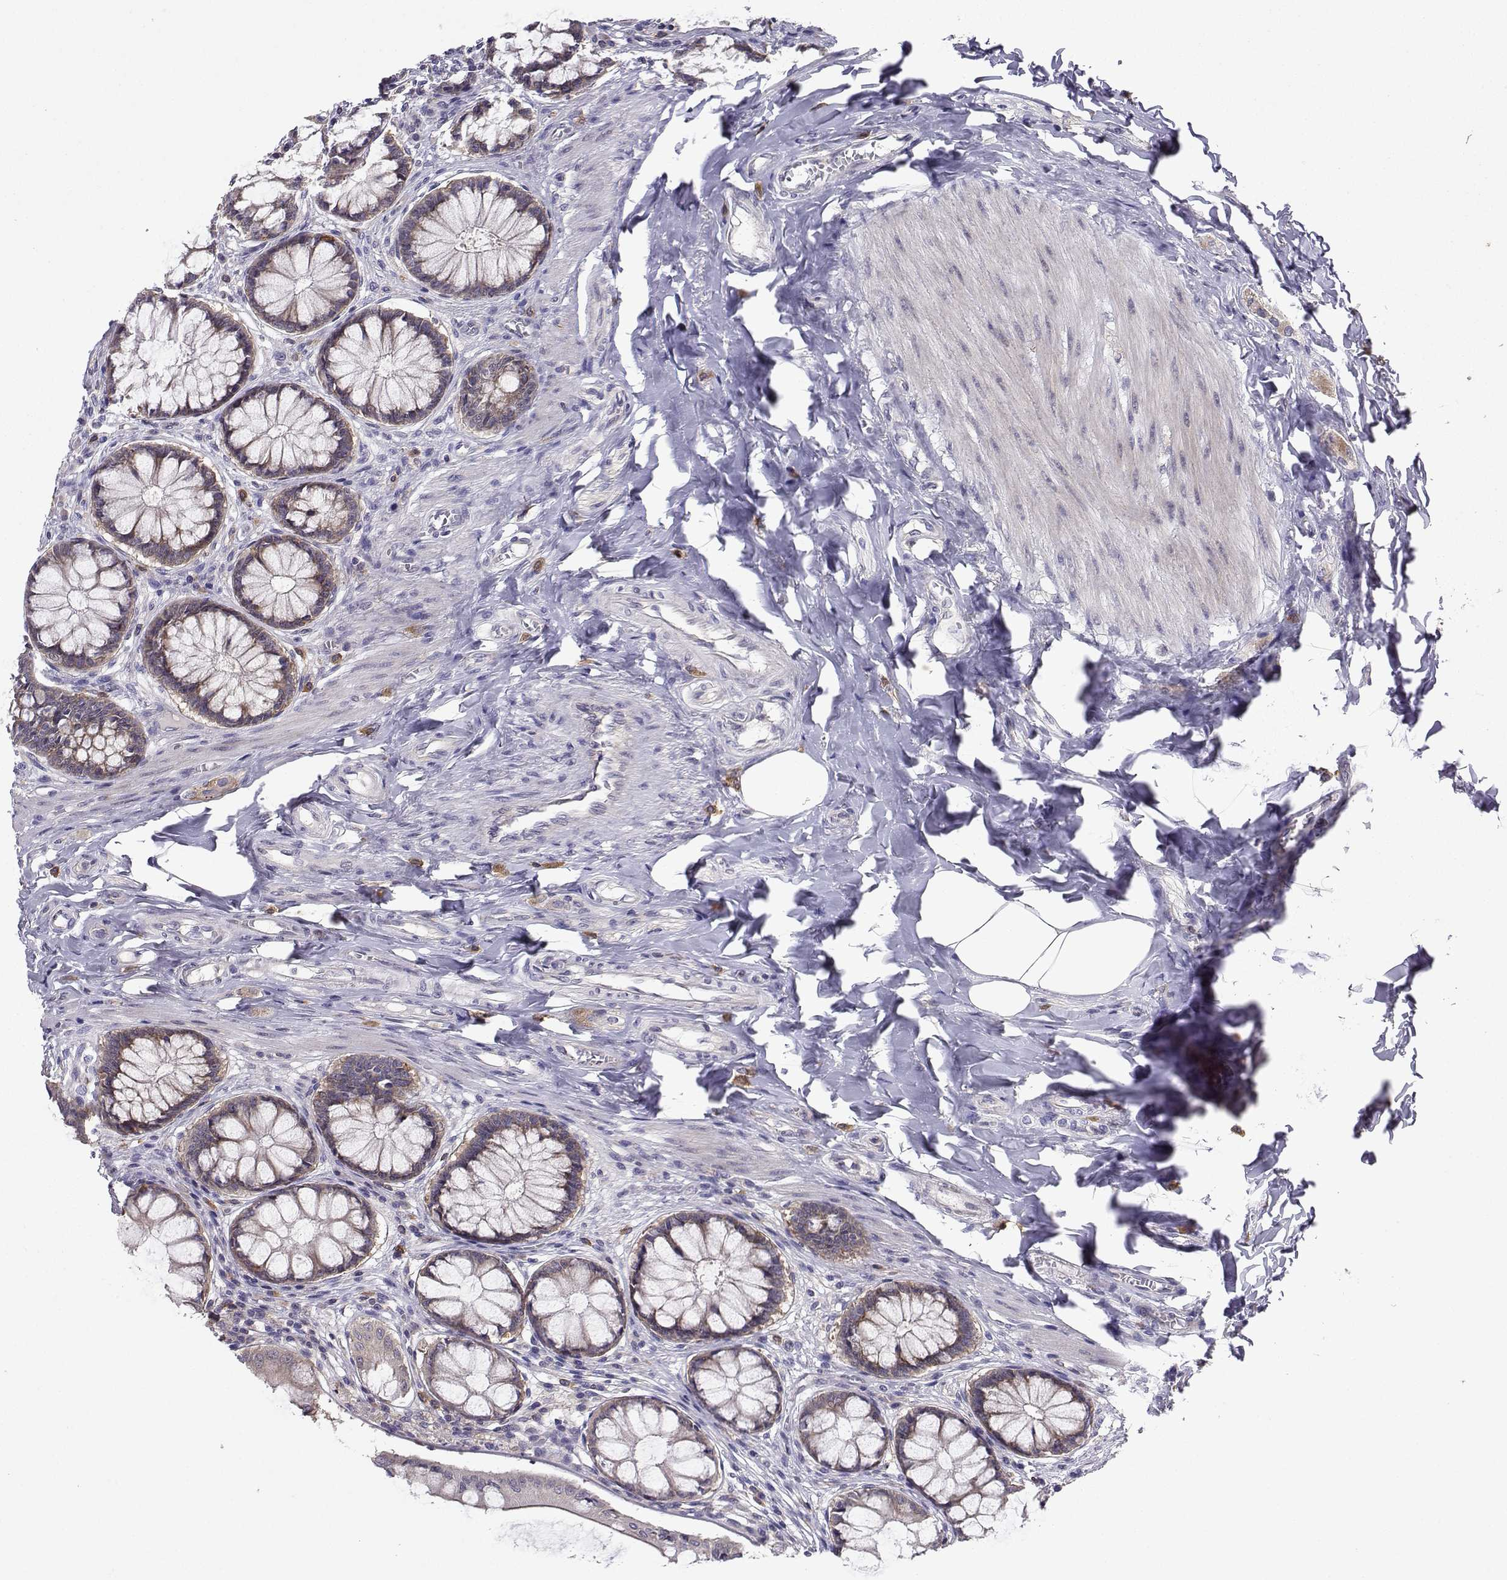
{"staining": {"intensity": "negative", "quantity": "none", "location": "none"}, "tissue": "colon", "cell_type": "Endothelial cells", "image_type": "normal", "snomed": [{"axis": "morphology", "description": "Normal tissue, NOS"}, {"axis": "topography", "description": "Colon"}], "caption": "Image shows no protein expression in endothelial cells of benign colon. Nuclei are stained in blue.", "gene": "STXBP5", "patient": {"sex": "female", "age": 65}}